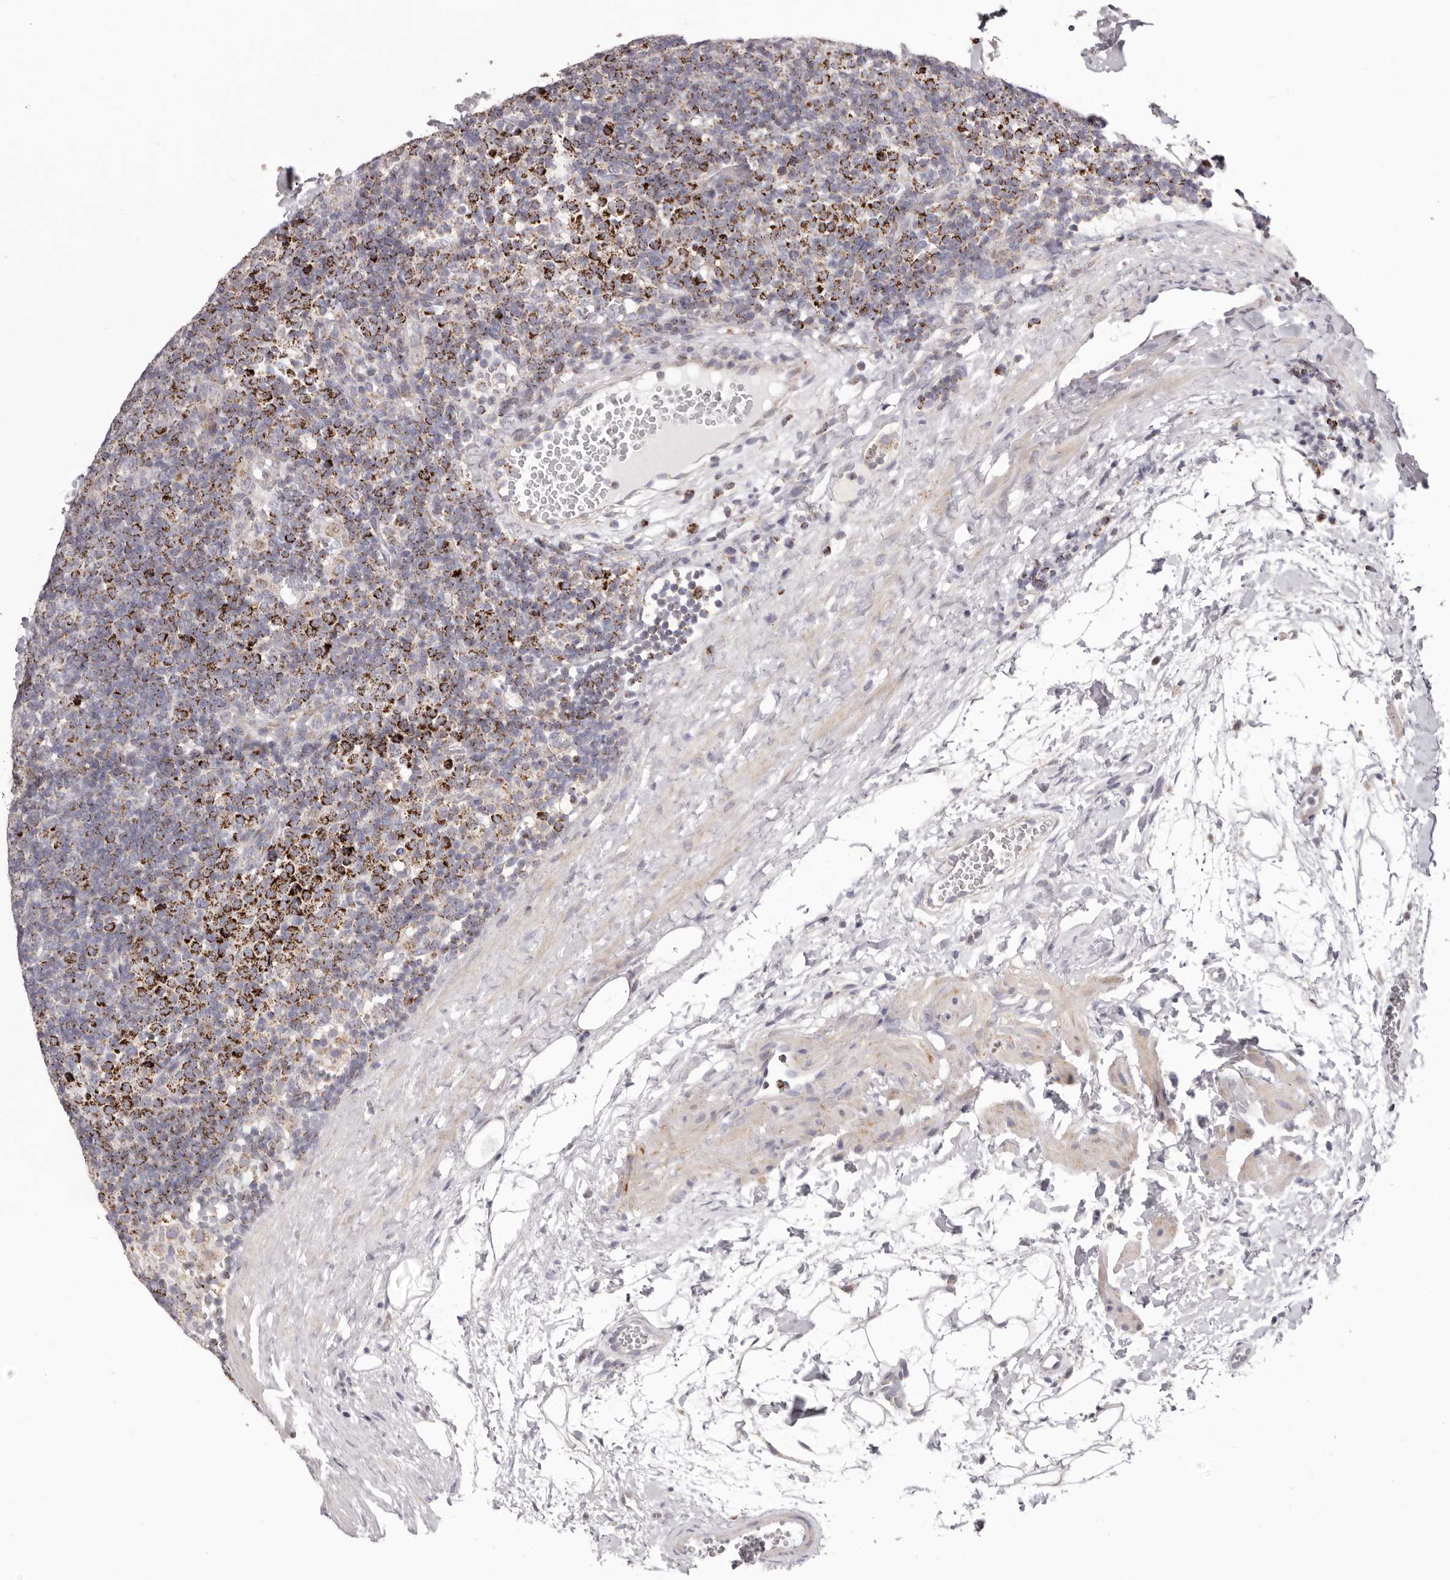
{"staining": {"intensity": "negative", "quantity": "none", "location": "none"}, "tissue": "lymphoma", "cell_type": "Tumor cells", "image_type": "cancer", "snomed": [{"axis": "morphology", "description": "Hodgkin's disease, NOS"}, {"axis": "topography", "description": "Lymph node"}], "caption": "Tumor cells show no significant protein staining in Hodgkin's disease.", "gene": "PRMT2", "patient": {"sex": "female", "age": 57}}